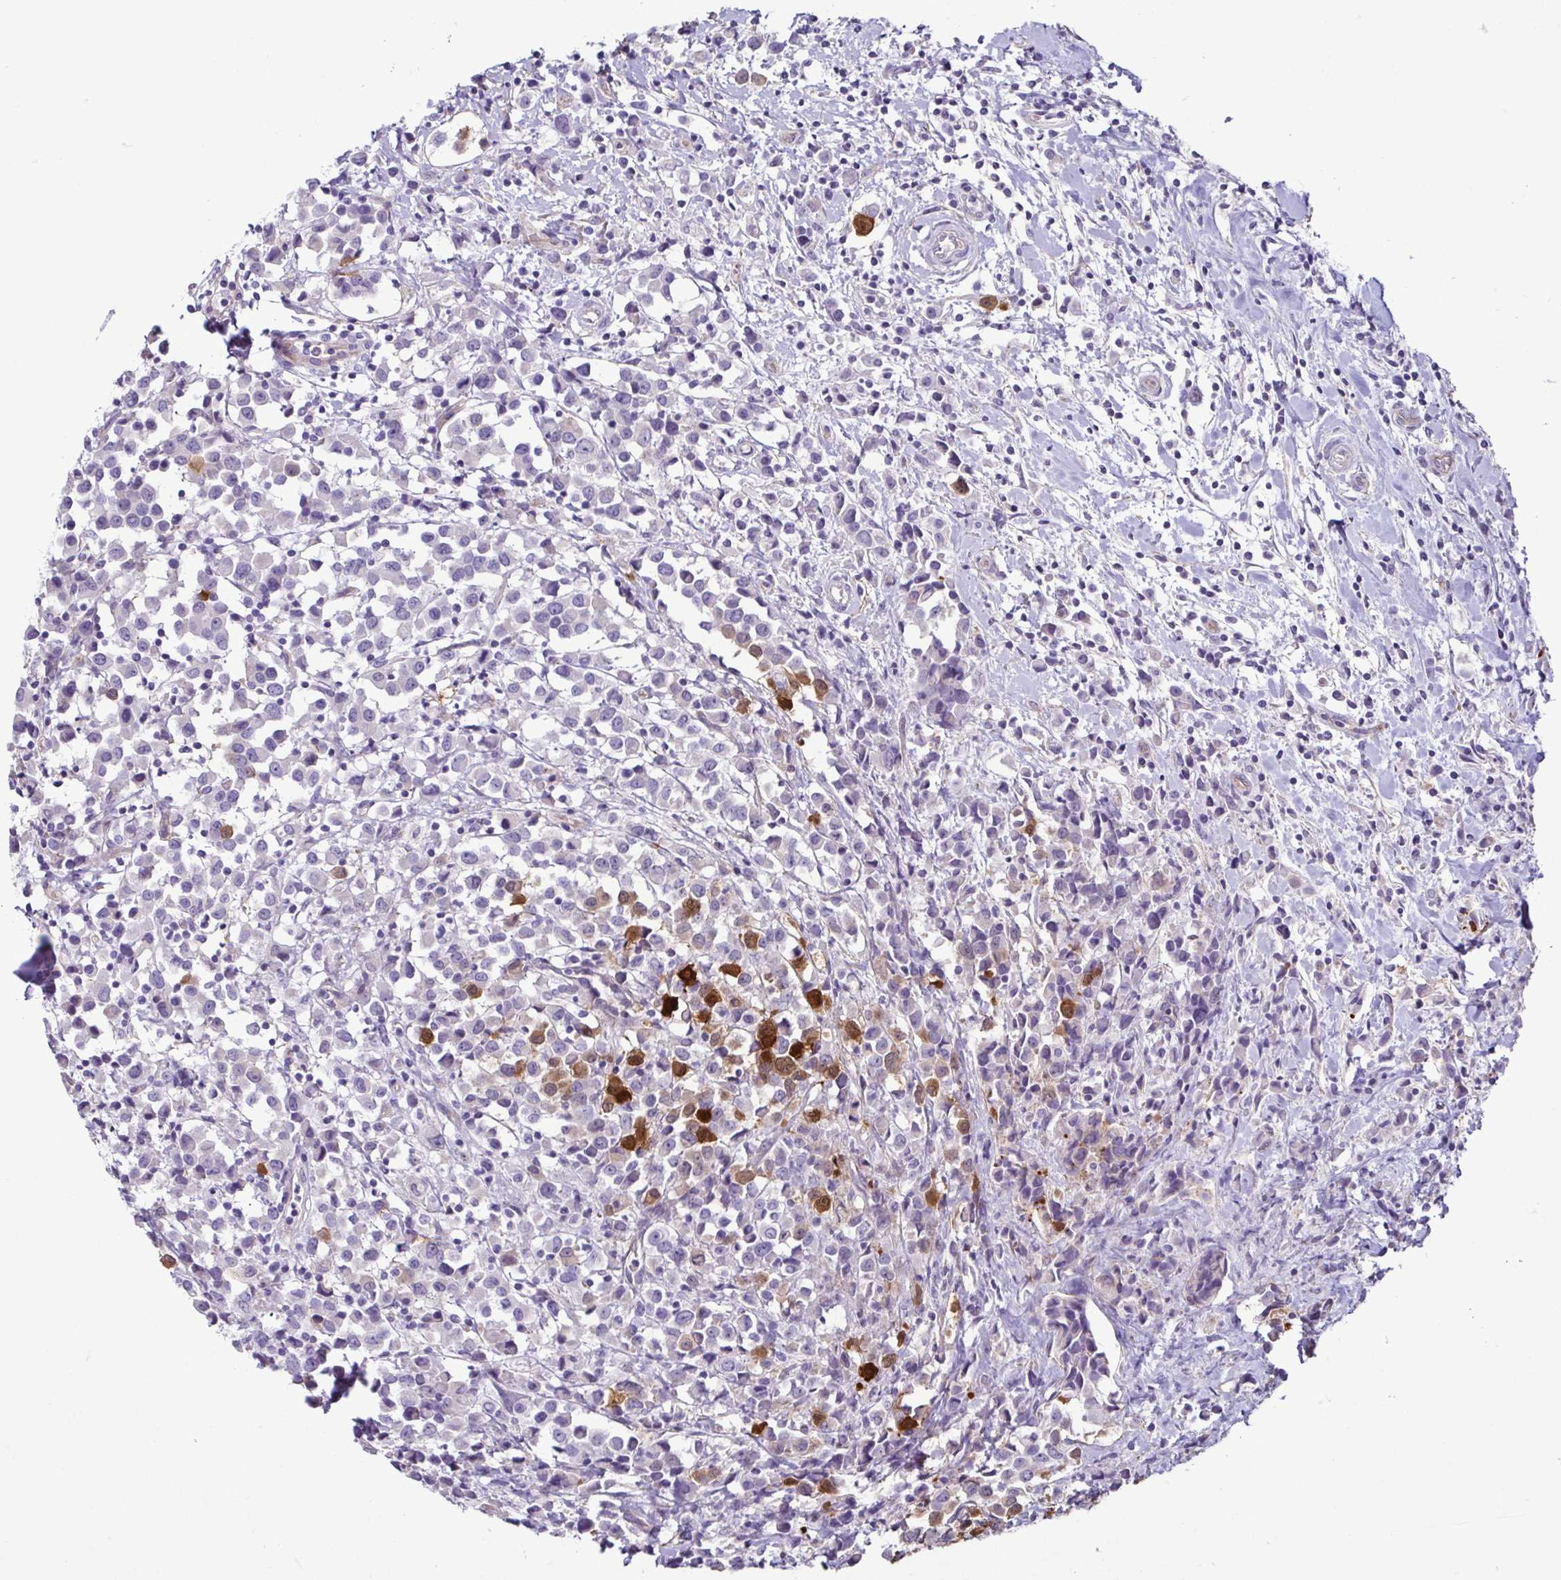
{"staining": {"intensity": "moderate", "quantity": "<25%", "location": "cytoplasmic/membranous,nuclear"}, "tissue": "breast cancer", "cell_type": "Tumor cells", "image_type": "cancer", "snomed": [{"axis": "morphology", "description": "Duct carcinoma"}, {"axis": "topography", "description": "Breast"}], "caption": "Tumor cells exhibit low levels of moderate cytoplasmic/membranous and nuclear expression in about <25% of cells in breast infiltrating ductal carcinoma.", "gene": "CASP14", "patient": {"sex": "female", "age": 61}}